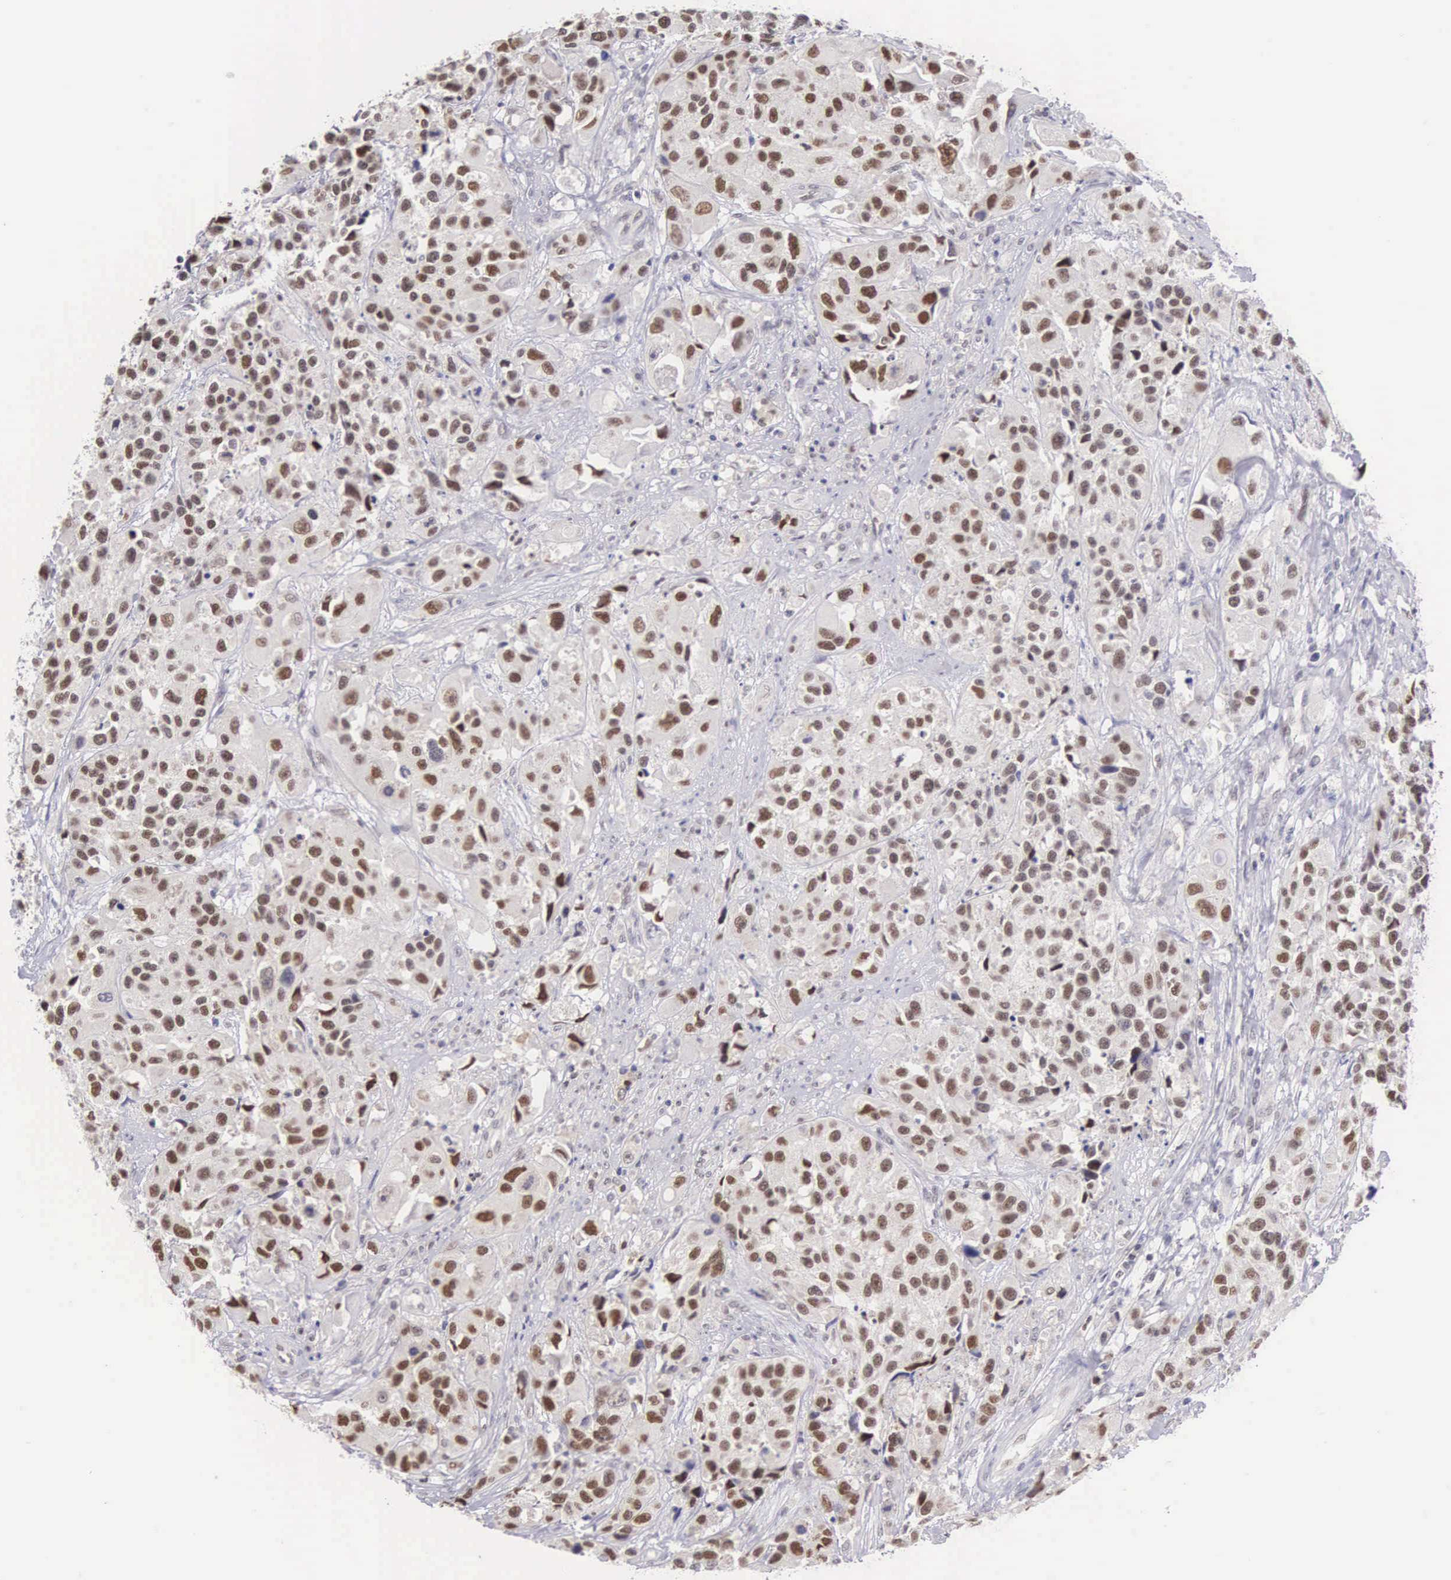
{"staining": {"intensity": "moderate", "quantity": "25%-75%", "location": "nuclear"}, "tissue": "urothelial cancer", "cell_type": "Tumor cells", "image_type": "cancer", "snomed": [{"axis": "morphology", "description": "Urothelial carcinoma, High grade"}, {"axis": "topography", "description": "Urinary bladder"}], "caption": "This is an image of immunohistochemistry staining of urothelial cancer, which shows moderate staining in the nuclear of tumor cells.", "gene": "GRK3", "patient": {"sex": "female", "age": 81}}